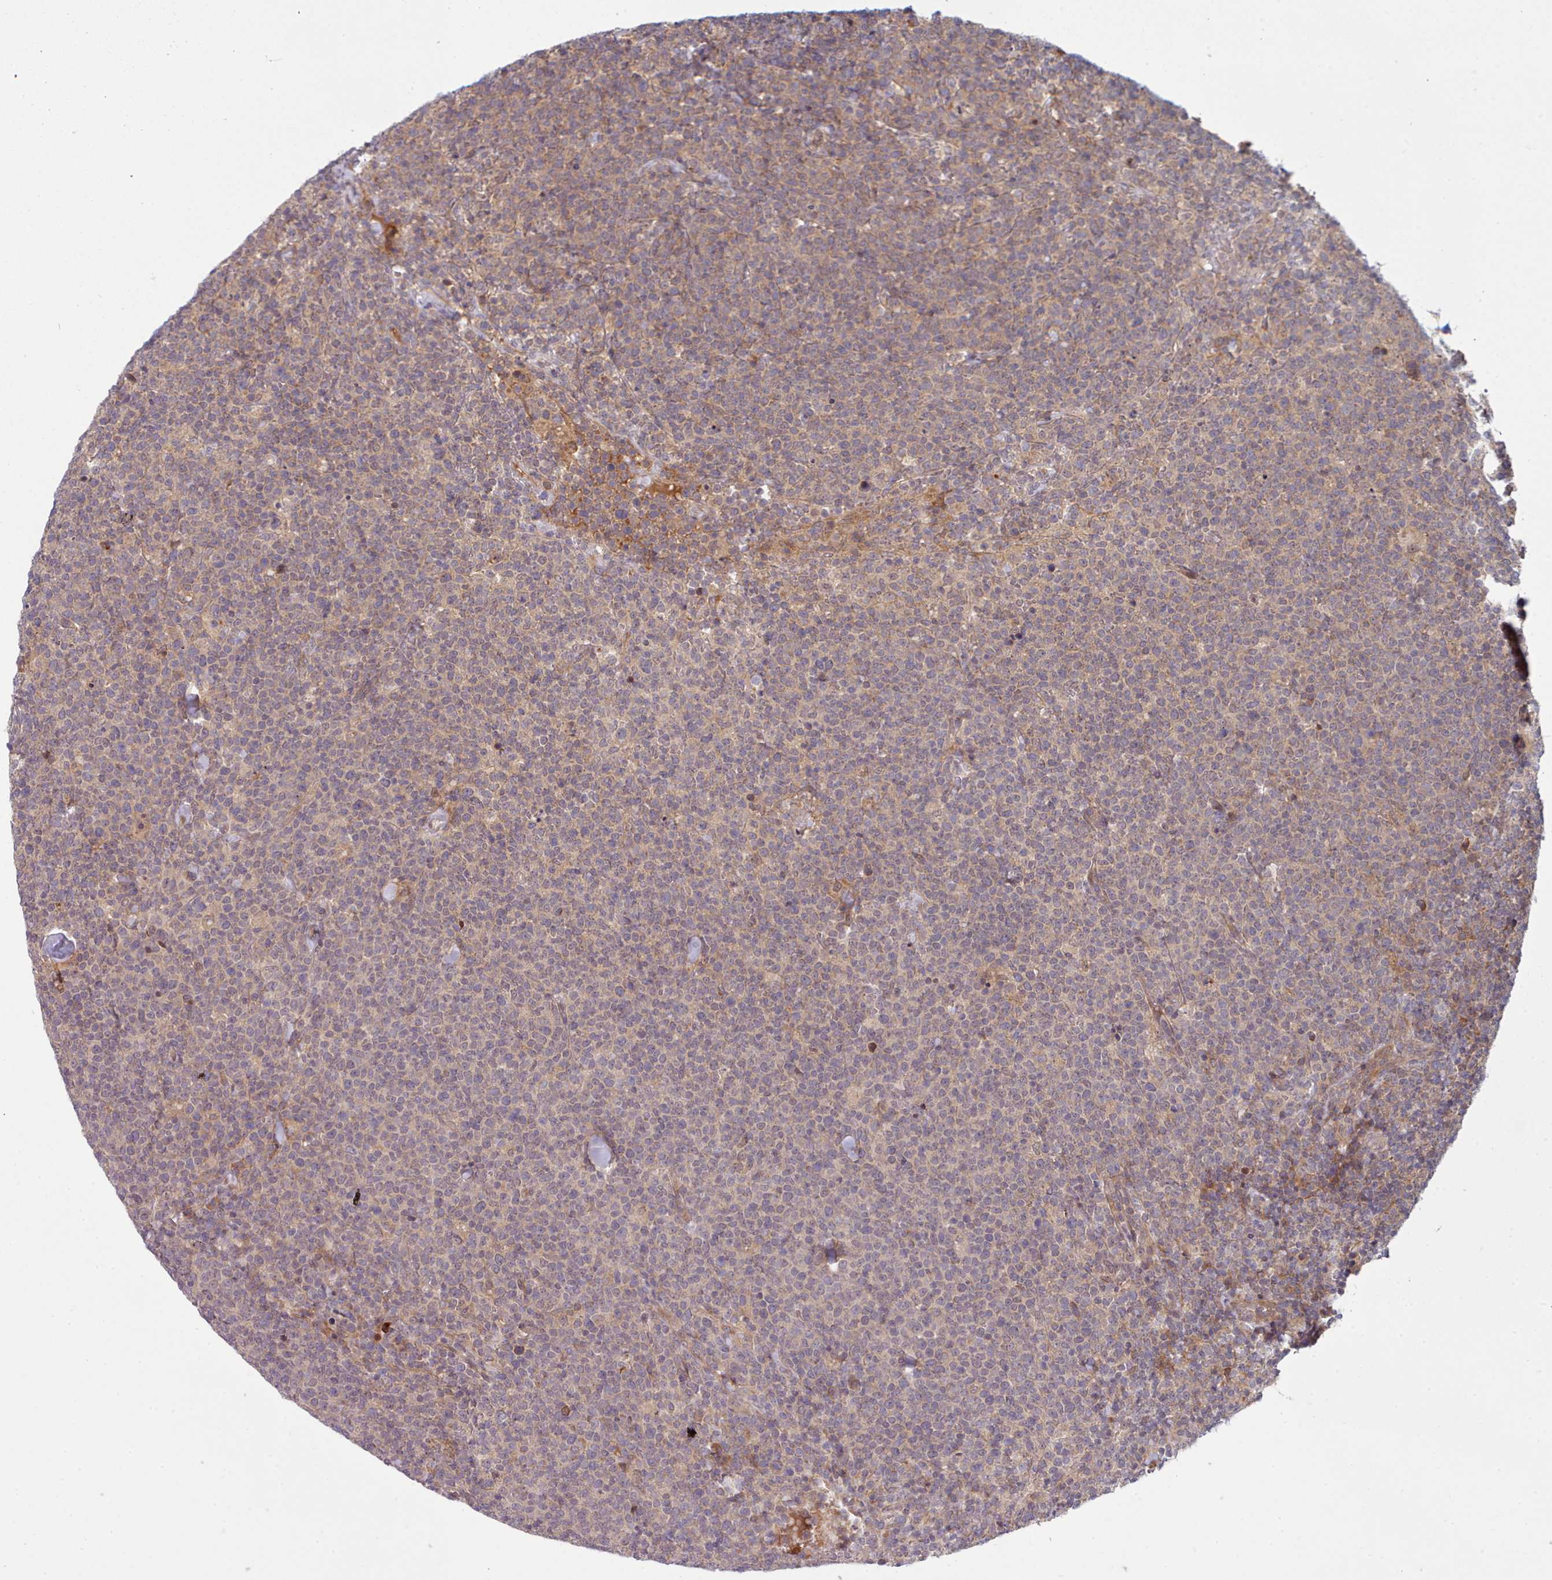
{"staining": {"intensity": "weak", "quantity": ">75%", "location": "cytoplasmic/membranous"}, "tissue": "lymphoma", "cell_type": "Tumor cells", "image_type": "cancer", "snomed": [{"axis": "morphology", "description": "Malignant lymphoma, non-Hodgkin's type, High grade"}, {"axis": "topography", "description": "Lymph node"}], "caption": "Protein expression analysis of lymphoma shows weak cytoplasmic/membranous positivity in about >75% of tumor cells. Using DAB (brown) and hematoxylin (blue) stains, captured at high magnification using brightfield microscopy.", "gene": "TRIM26", "patient": {"sex": "male", "age": 61}}